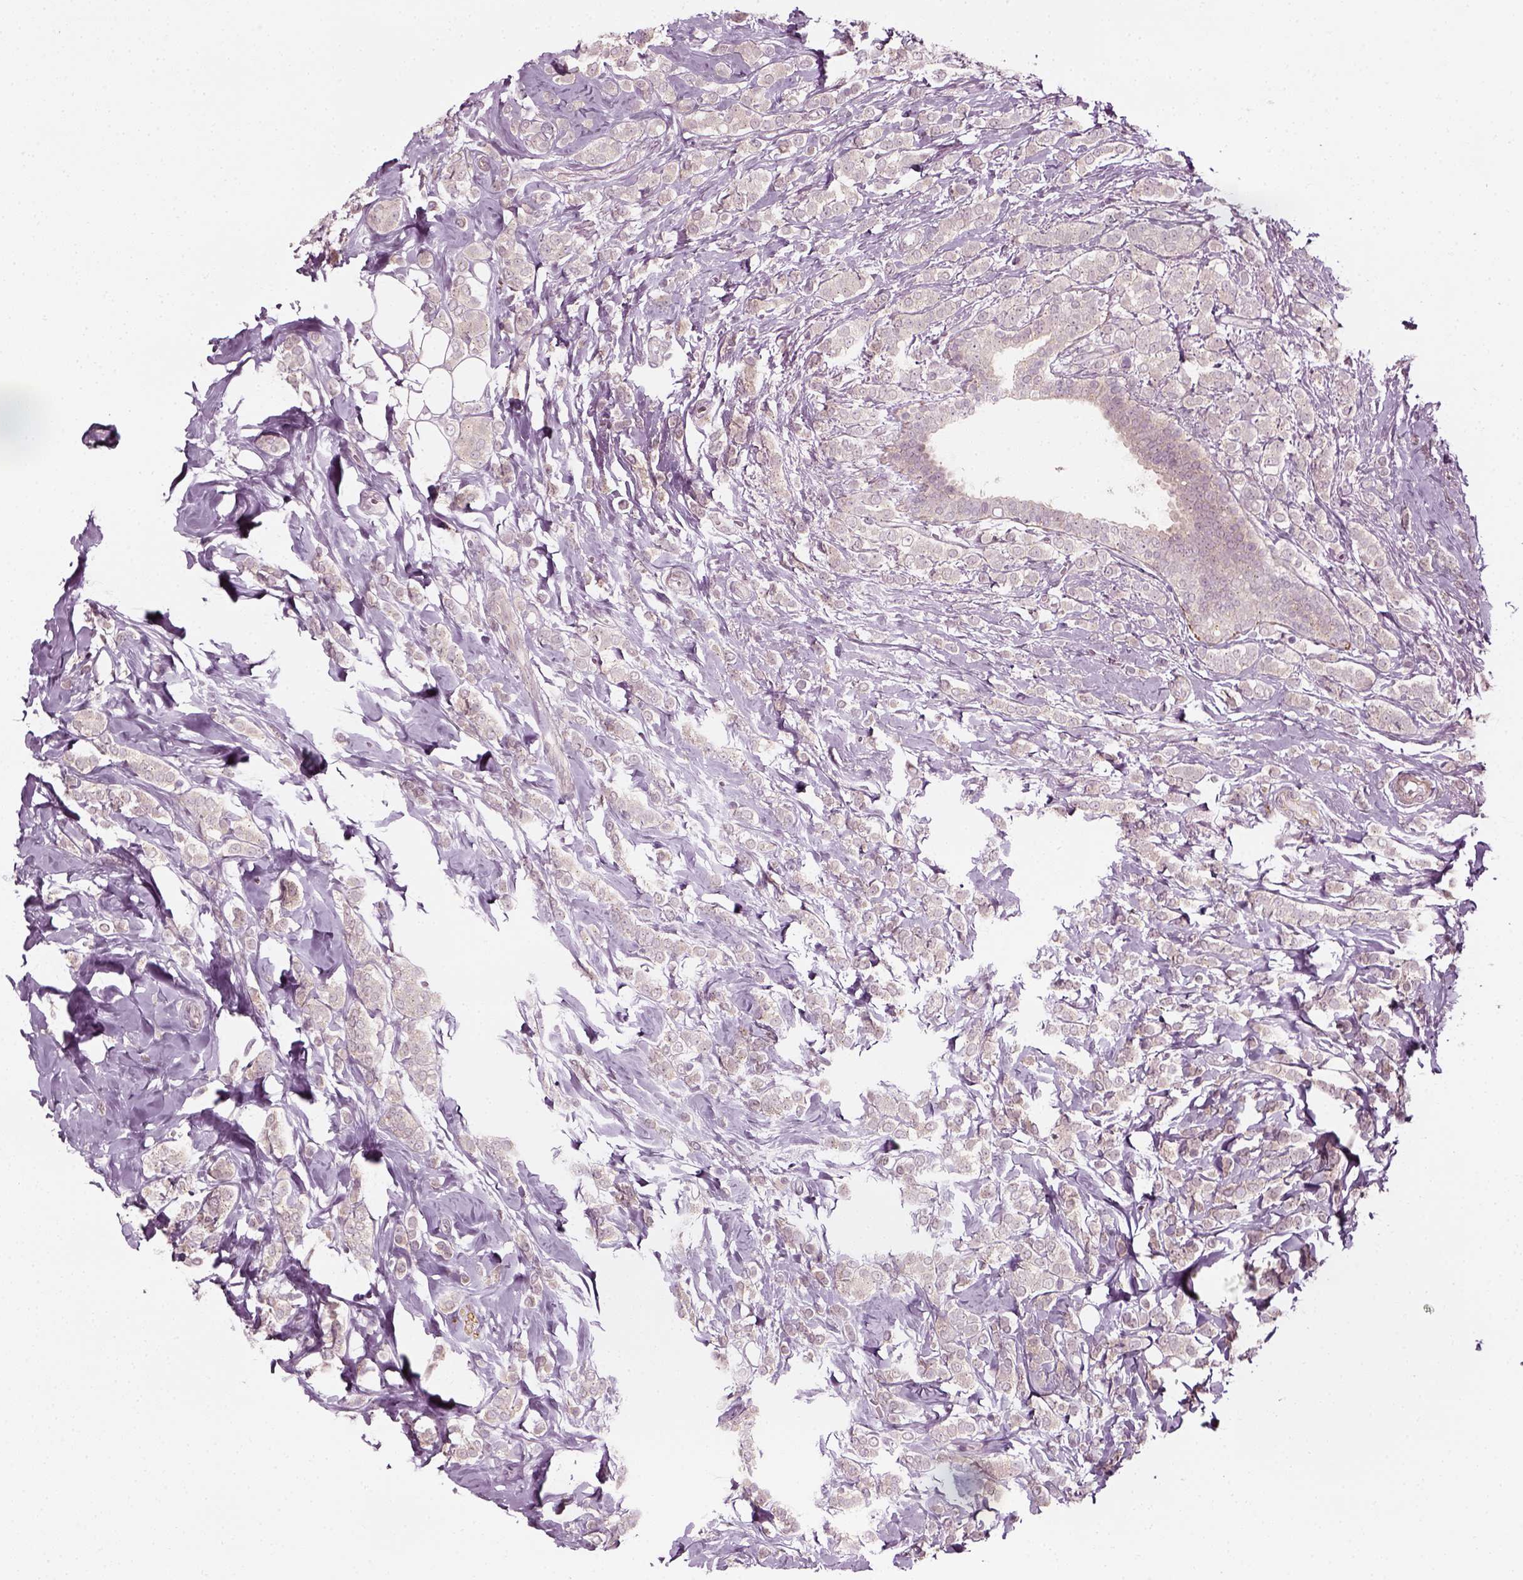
{"staining": {"intensity": "negative", "quantity": "none", "location": "none"}, "tissue": "breast cancer", "cell_type": "Tumor cells", "image_type": "cancer", "snomed": [{"axis": "morphology", "description": "Lobular carcinoma"}, {"axis": "topography", "description": "Breast"}], "caption": "Immunohistochemical staining of human breast cancer (lobular carcinoma) reveals no significant staining in tumor cells.", "gene": "MLIP", "patient": {"sex": "female", "age": 49}}